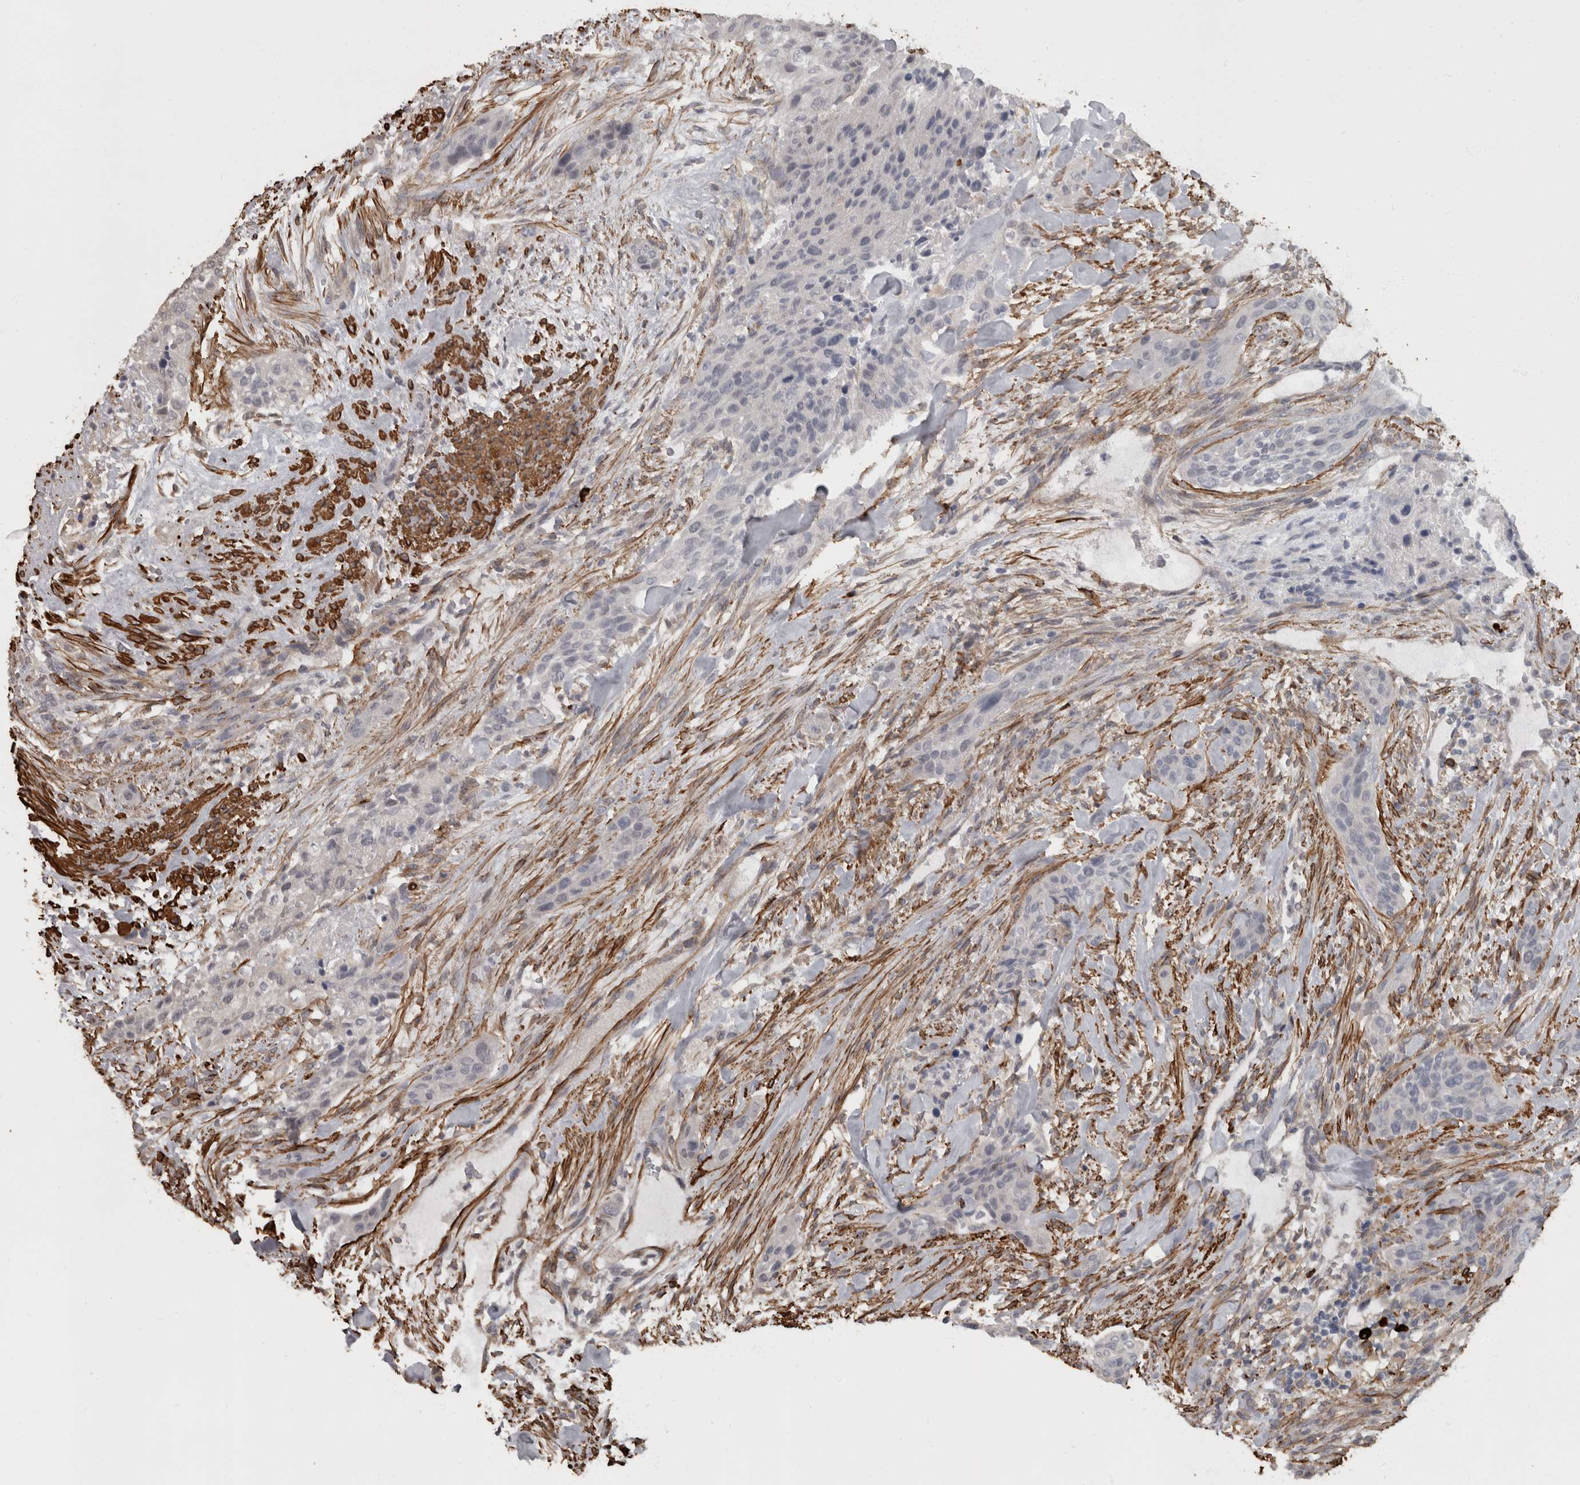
{"staining": {"intensity": "negative", "quantity": "none", "location": "none"}, "tissue": "urothelial cancer", "cell_type": "Tumor cells", "image_type": "cancer", "snomed": [{"axis": "morphology", "description": "Urothelial carcinoma, High grade"}, {"axis": "topography", "description": "Urinary bladder"}], "caption": "DAB (3,3'-diaminobenzidine) immunohistochemical staining of urothelial cancer reveals no significant staining in tumor cells.", "gene": "MASTL", "patient": {"sex": "male", "age": 35}}